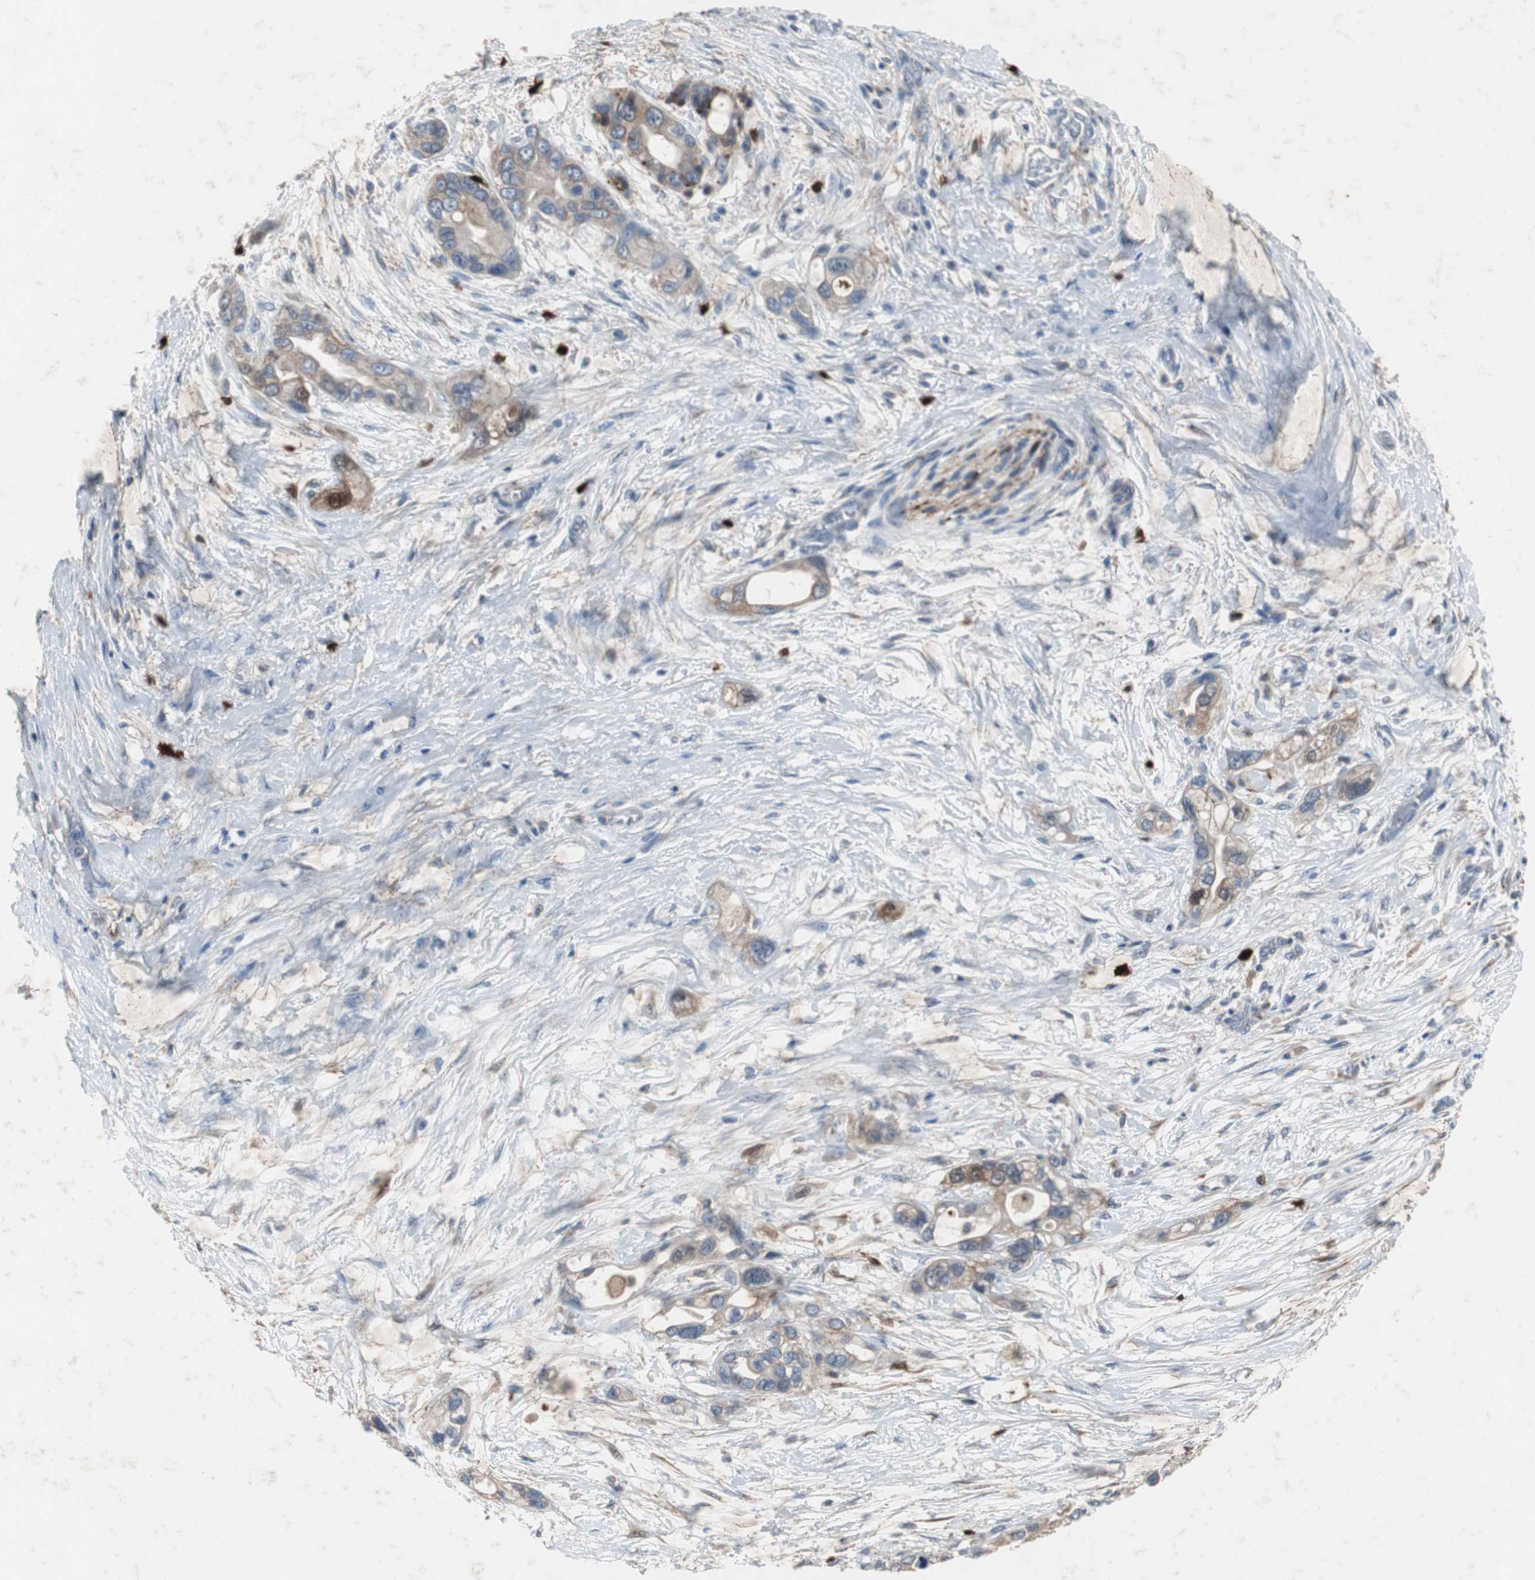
{"staining": {"intensity": "moderate", "quantity": ">75%", "location": "cytoplasmic/membranous"}, "tissue": "pancreatic cancer", "cell_type": "Tumor cells", "image_type": "cancer", "snomed": [{"axis": "morphology", "description": "Adenocarcinoma, NOS"}, {"axis": "topography", "description": "Pancreas"}], "caption": "About >75% of tumor cells in pancreatic adenocarcinoma display moderate cytoplasmic/membranous protein positivity as visualized by brown immunohistochemical staining.", "gene": "CALB2", "patient": {"sex": "female", "age": 77}}